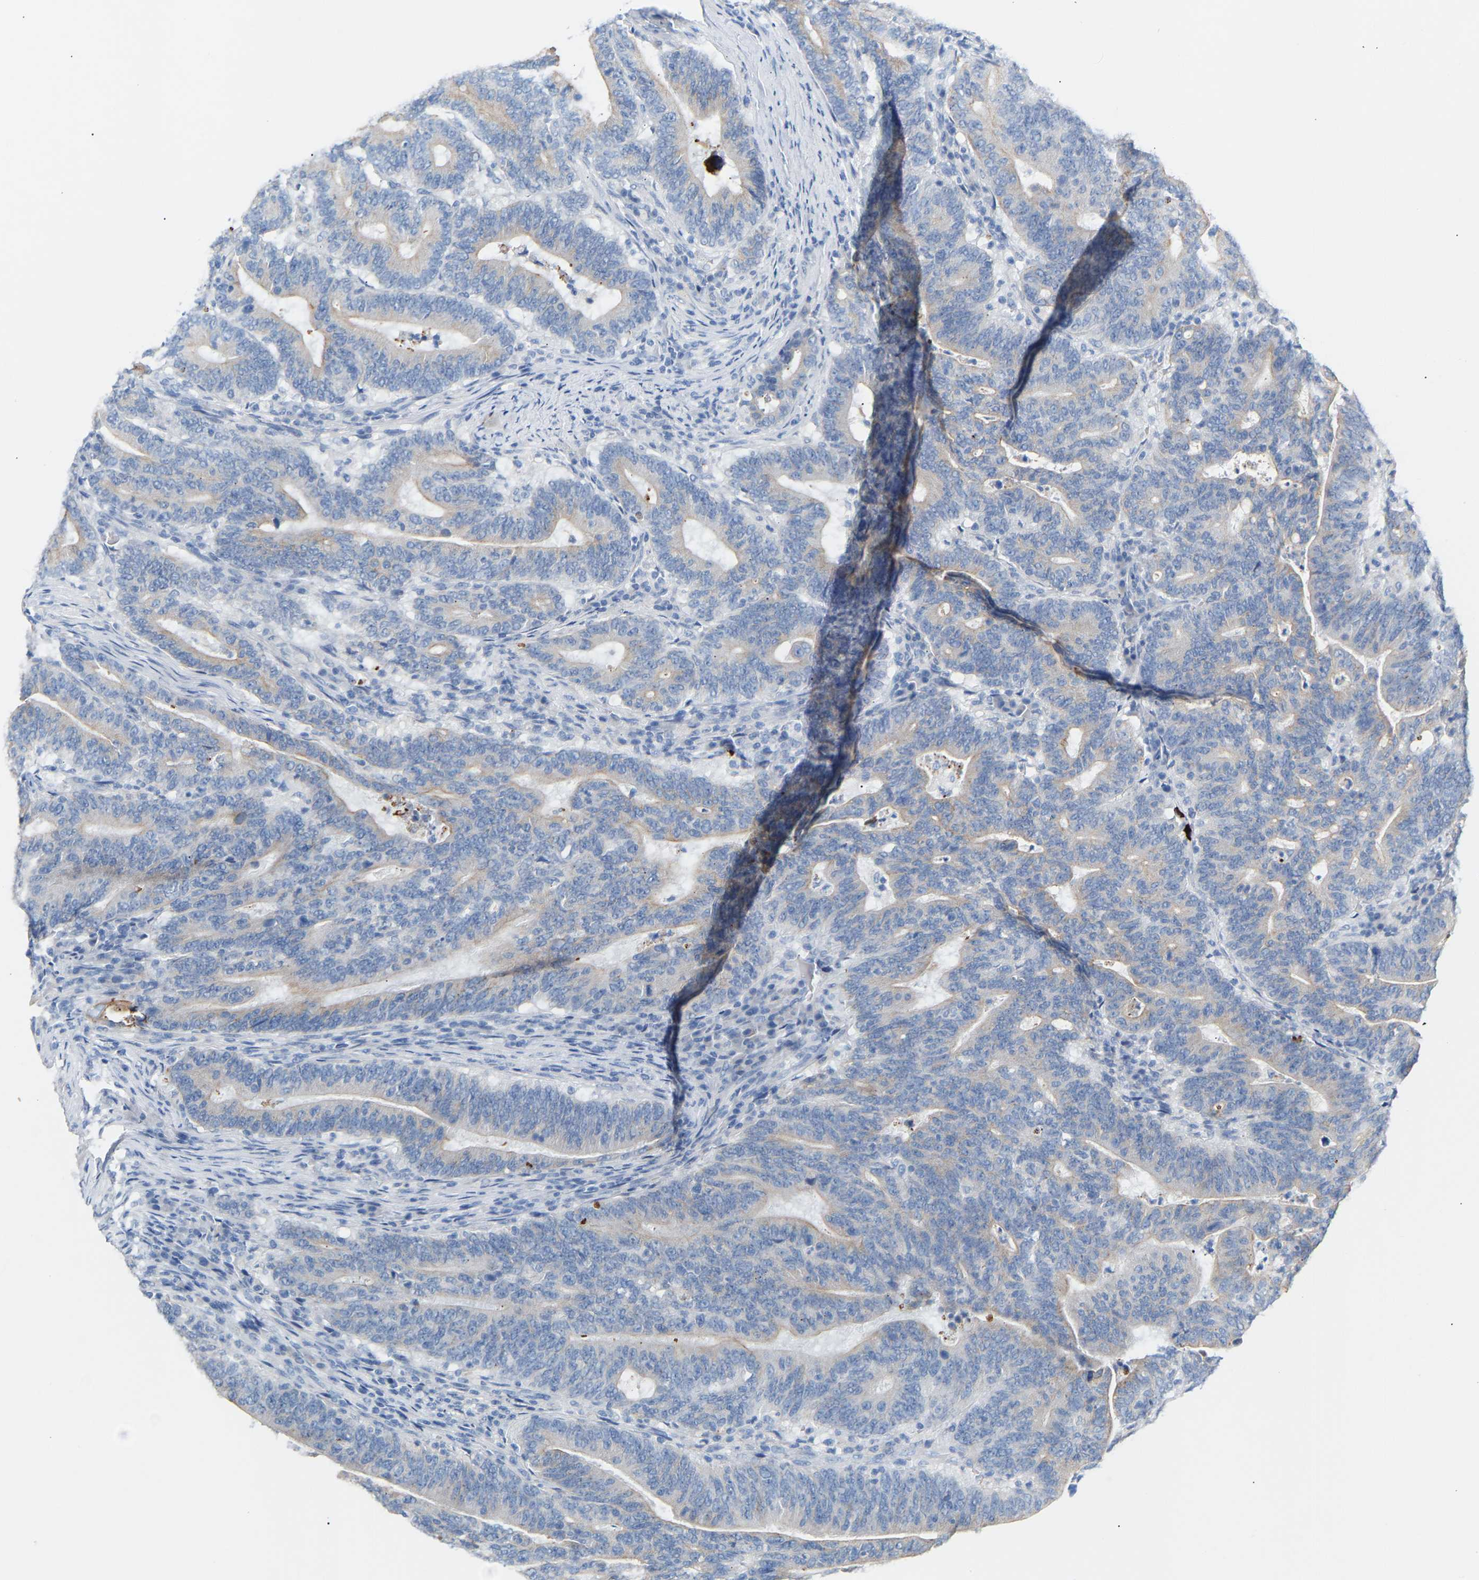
{"staining": {"intensity": "moderate", "quantity": "25%-75%", "location": "cytoplasmic/membranous"}, "tissue": "colorectal cancer", "cell_type": "Tumor cells", "image_type": "cancer", "snomed": [{"axis": "morphology", "description": "Adenocarcinoma, NOS"}, {"axis": "topography", "description": "Colon"}], "caption": "There is medium levels of moderate cytoplasmic/membranous positivity in tumor cells of colorectal cancer (adenocarcinoma), as demonstrated by immunohistochemical staining (brown color).", "gene": "PEX1", "patient": {"sex": "female", "age": 66}}